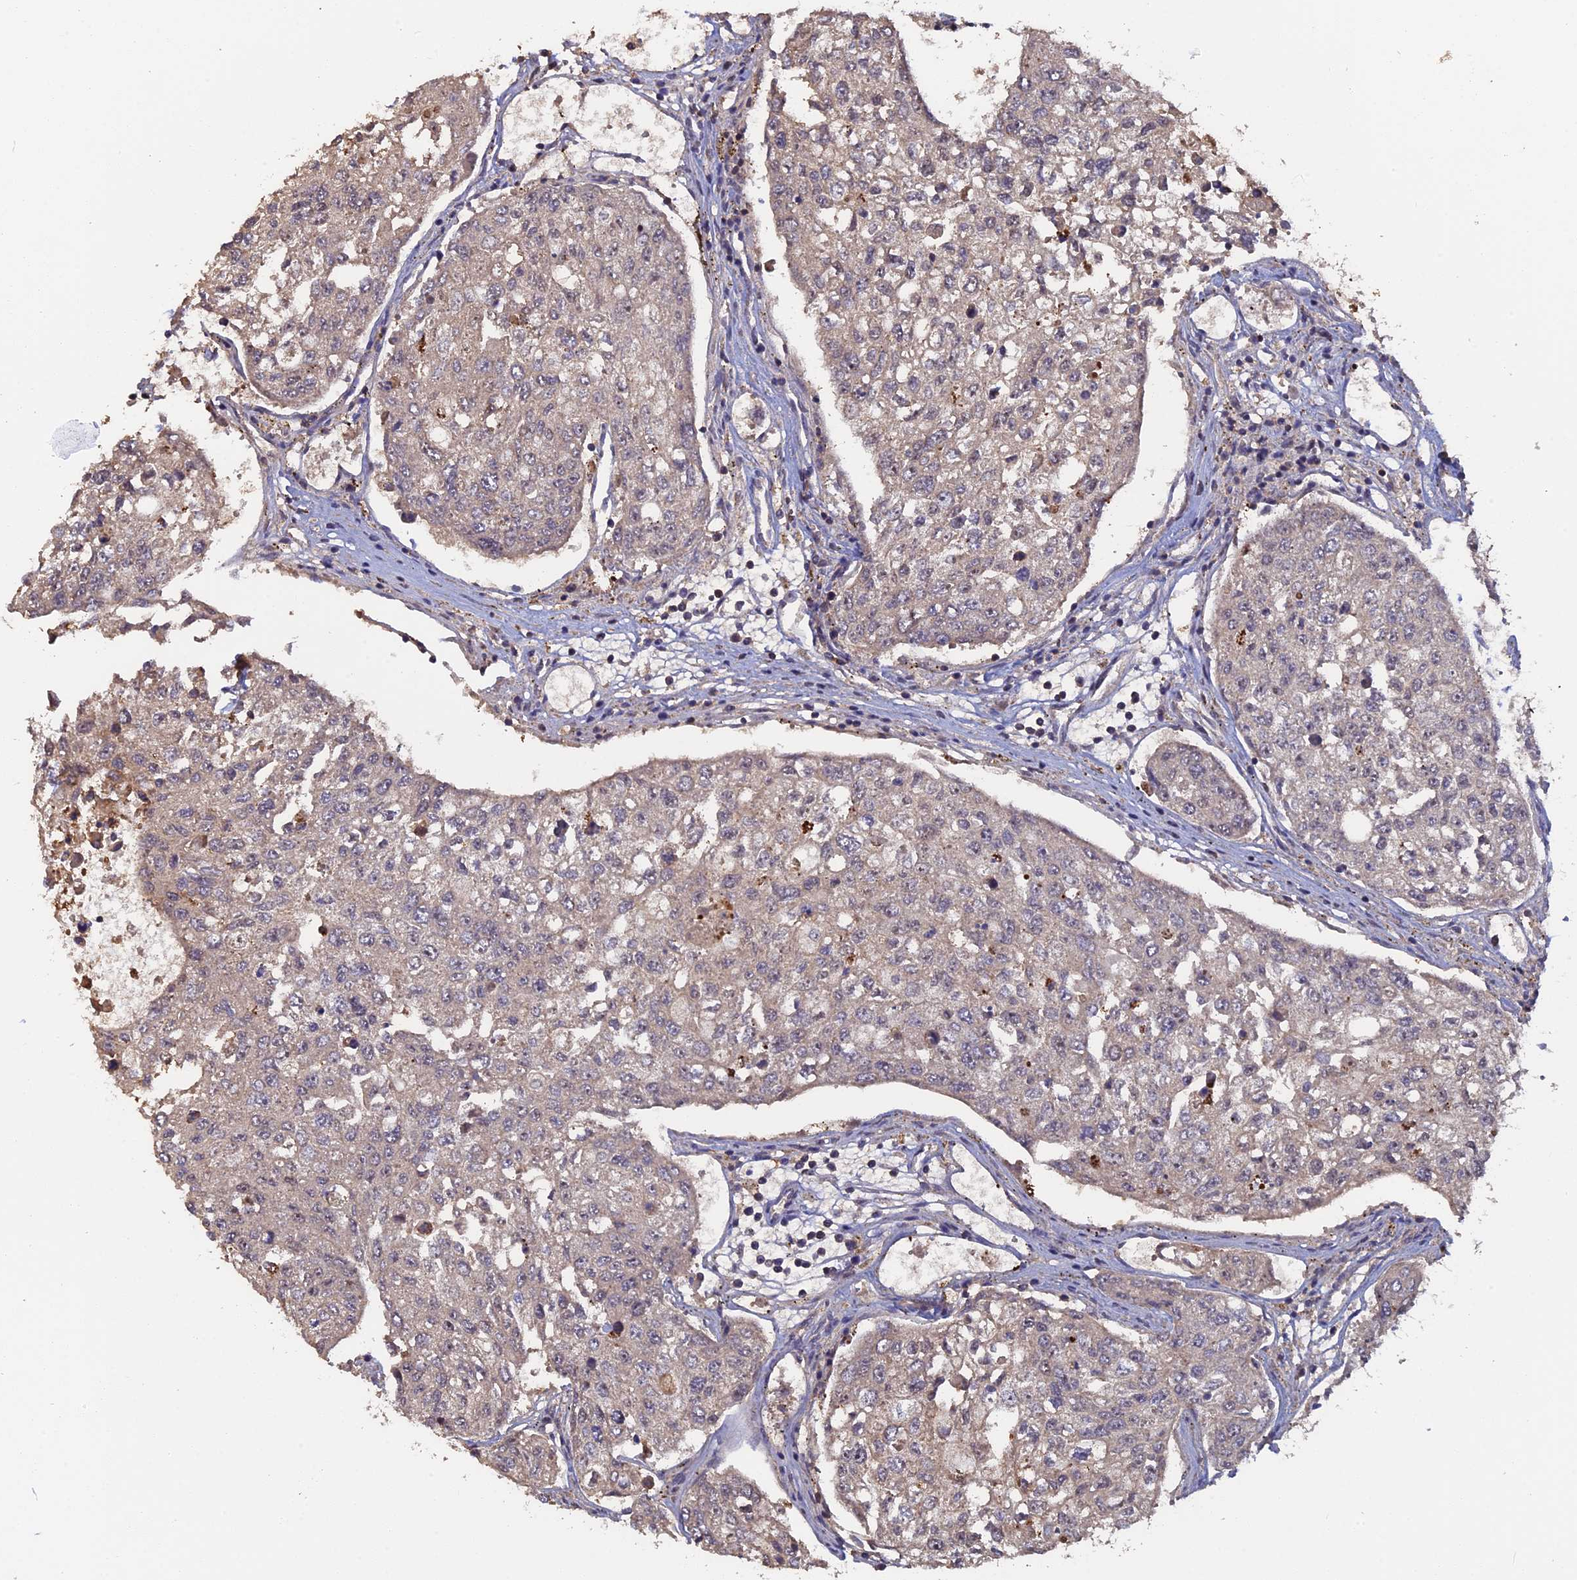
{"staining": {"intensity": "negative", "quantity": "none", "location": "none"}, "tissue": "urothelial cancer", "cell_type": "Tumor cells", "image_type": "cancer", "snomed": [{"axis": "morphology", "description": "Urothelial carcinoma, High grade"}, {"axis": "topography", "description": "Lymph node"}, {"axis": "topography", "description": "Urinary bladder"}], "caption": "Human urothelial carcinoma (high-grade) stained for a protein using immunohistochemistry (IHC) demonstrates no positivity in tumor cells.", "gene": "FAM98C", "patient": {"sex": "male", "age": 51}}